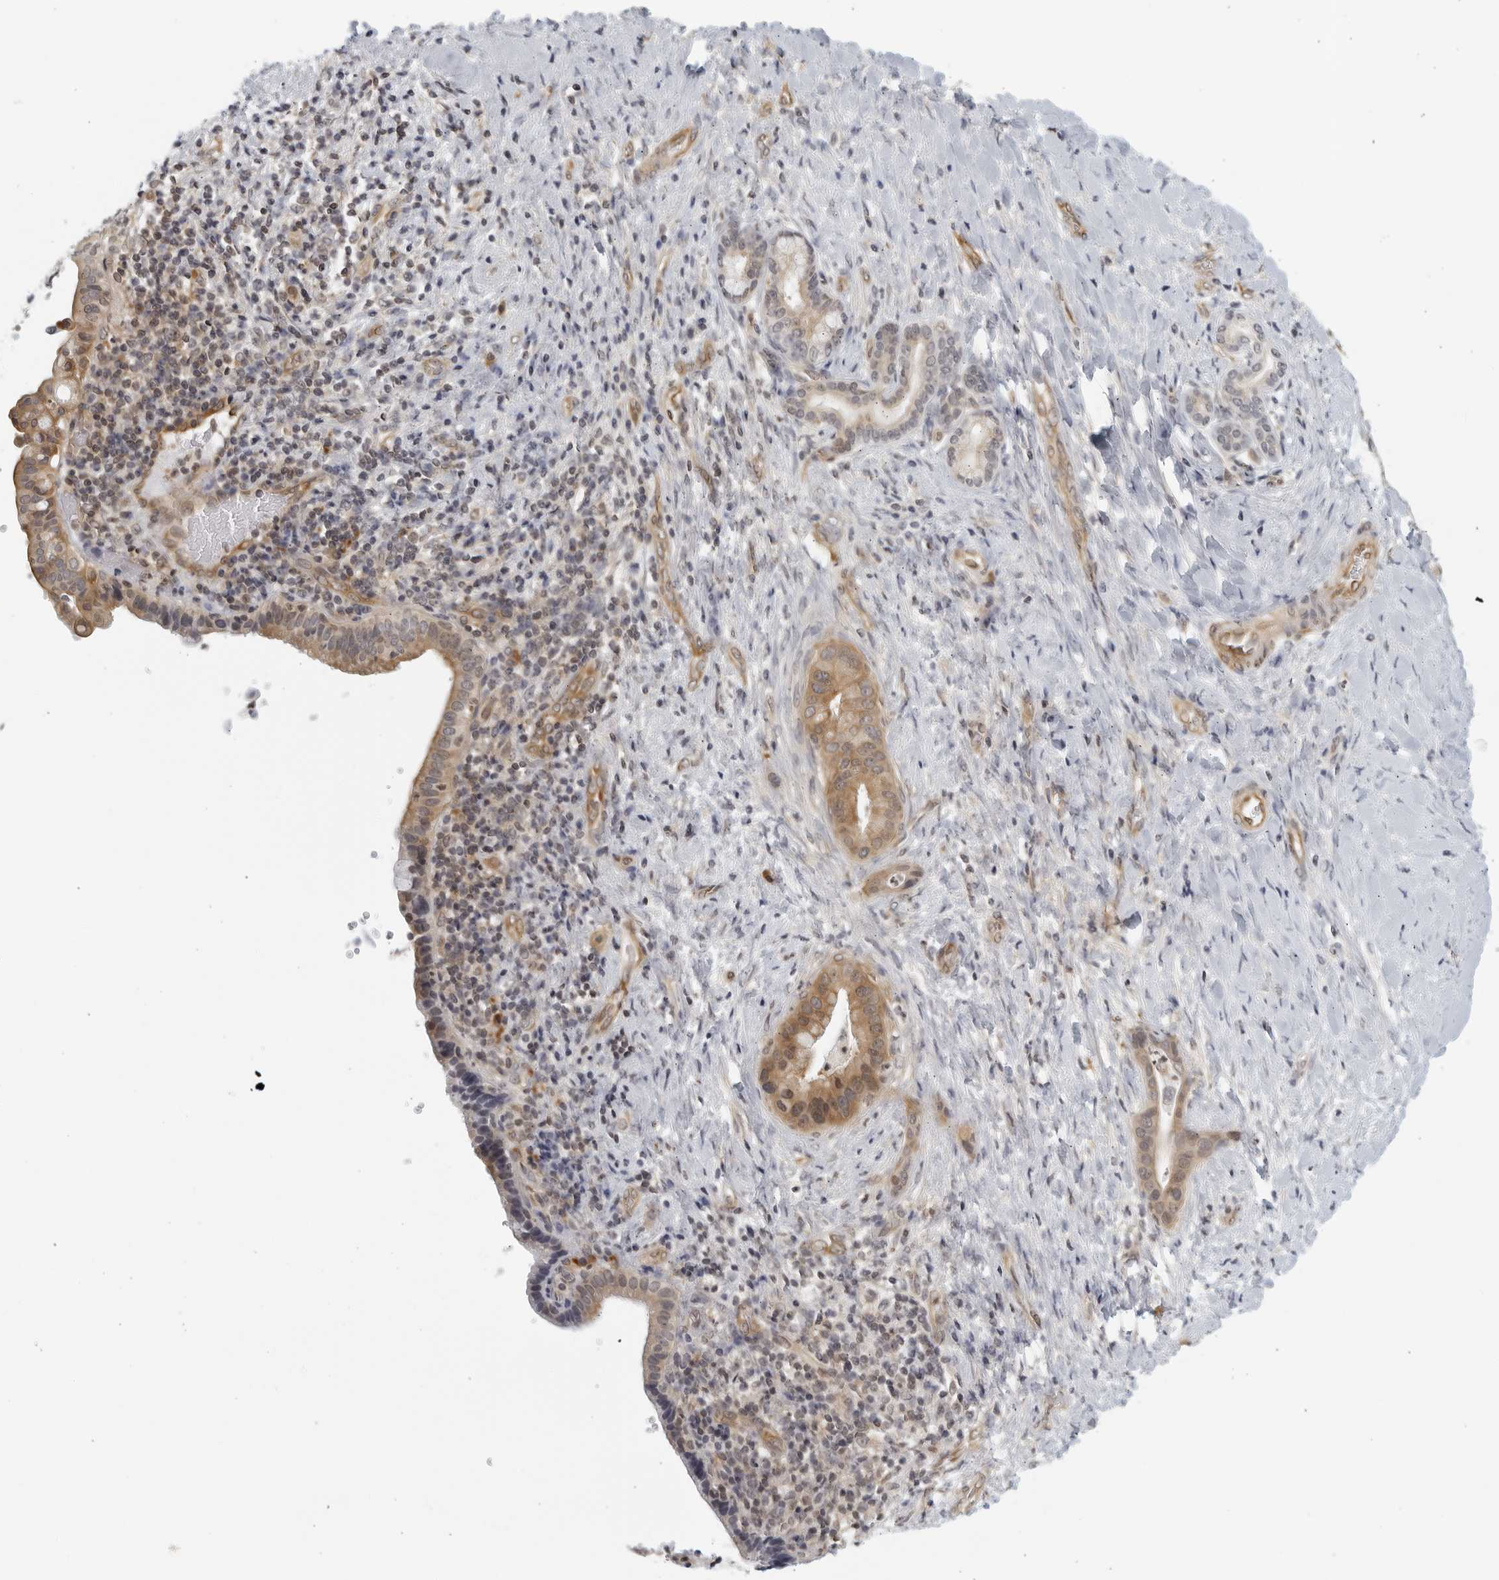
{"staining": {"intensity": "moderate", "quantity": "25%-75%", "location": "cytoplasmic/membranous"}, "tissue": "liver cancer", "cell_type": "Tumor cells", "image_type": "cancer", "snomed": [{"axis": "morphology", "description": "Cholangiocarcinoma"}, {"axis": "topography", "description": "Liver"}], "caption": "Liver cancer stained for a protein (brown) demonstrates moderate cytoplasmic/membranous positive expression in approximately 25%-75% of tumor cells.", "gene": "SERTAD4", "patient": {"sex": "female", "age": 54}}